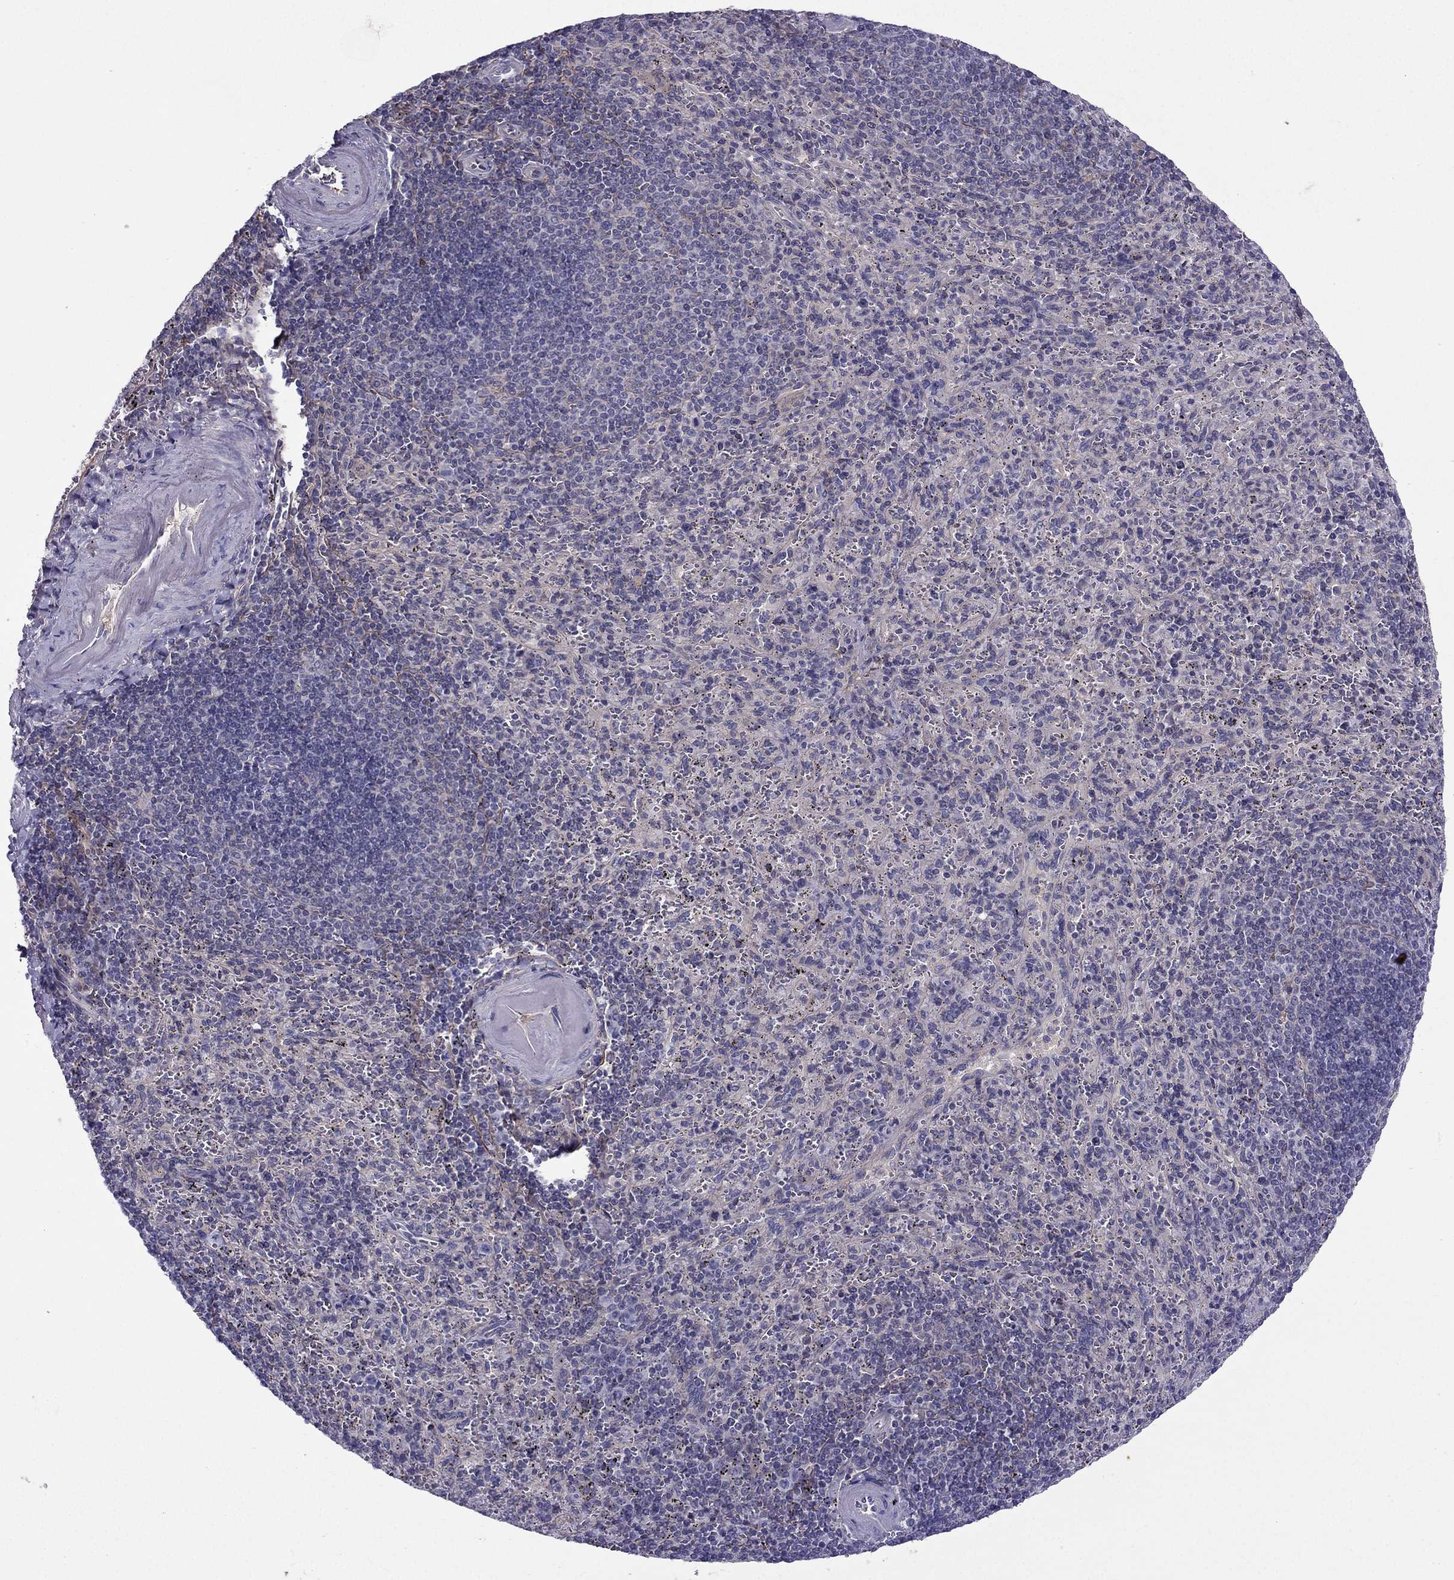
{"staining": {"intensity": "negative", "quantity": "none", "location": "none"}, "tissue": "spleen", "cell_type": "Cells in red pulp", "image_type": "normal", "snomed": [{"axis": "morphology", "description": "Normal tissue, NOS"}, {"axis": "topography", "description": "Spleen"}], "caption": "Cells in red pulp are negative for brown protein staining in benign spleen. (Stains: DAB immunohistochemistry (IHC) with hematoxylin counter stain, Microscopy: brightfield microscopy at high magnification).", "gene": "SYT5", "patient": {"sex": "male", "age": 57}}